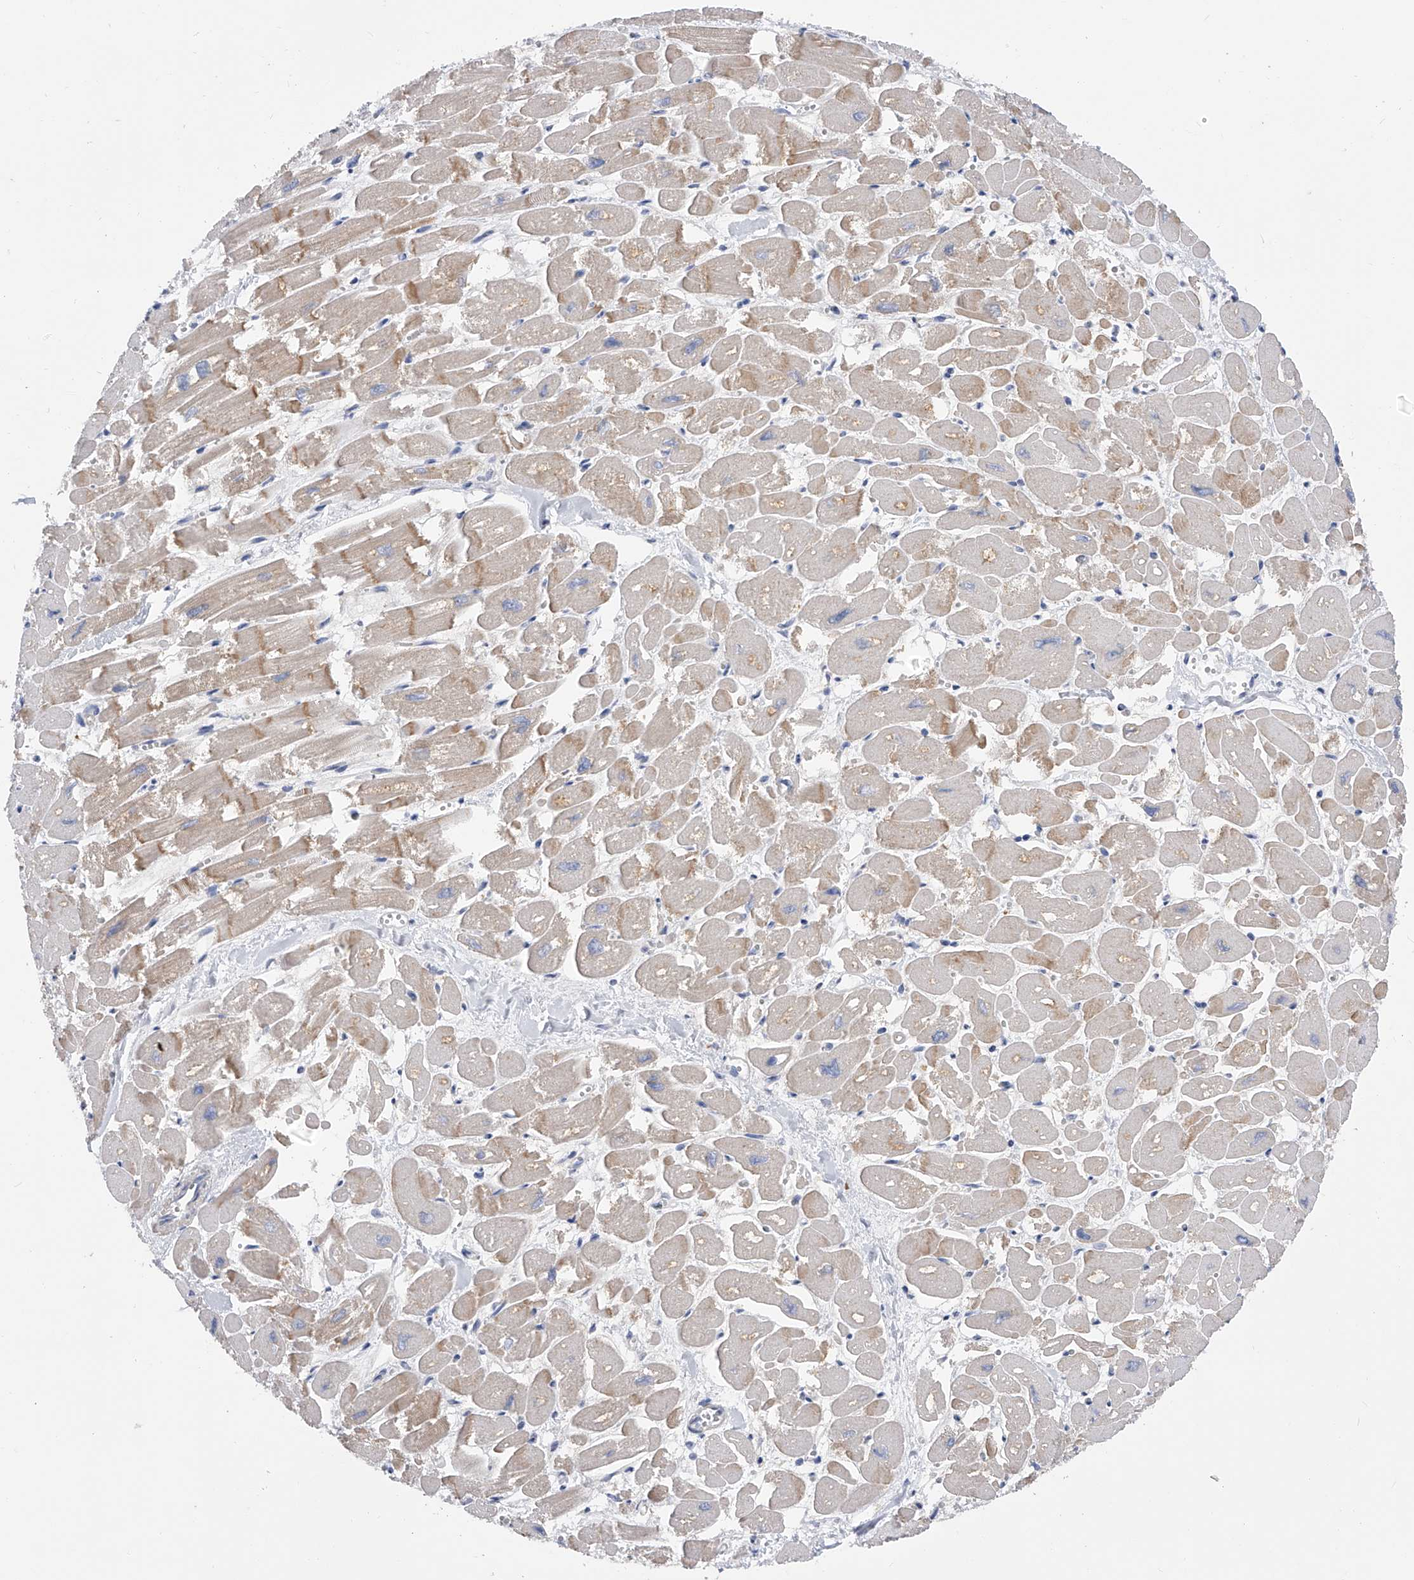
{"staining": {"intensity": "moderate", "quantity": "25%-75%", "location": "cytoplasmic/membranous"}, "tissue": "heart muscle", "cell_type": "Cardiomyocytes", "image_type": "normal", "snomed": [{"axis": "morphology", "description": "Normal tissue, NOS"}, {"axis": "topography", "description": "Heart"}], "caption": "This micrograph displays benign heart muscle stained with immunohistochemistry to label a protein in brown. The cytoplasmic/membranous of cardiomyocytes show moderate positivity for the protein. Nuclei are counter-stained blue.", "gene": "PDSS2", "patient": {"sex": "male", "age": 54}}